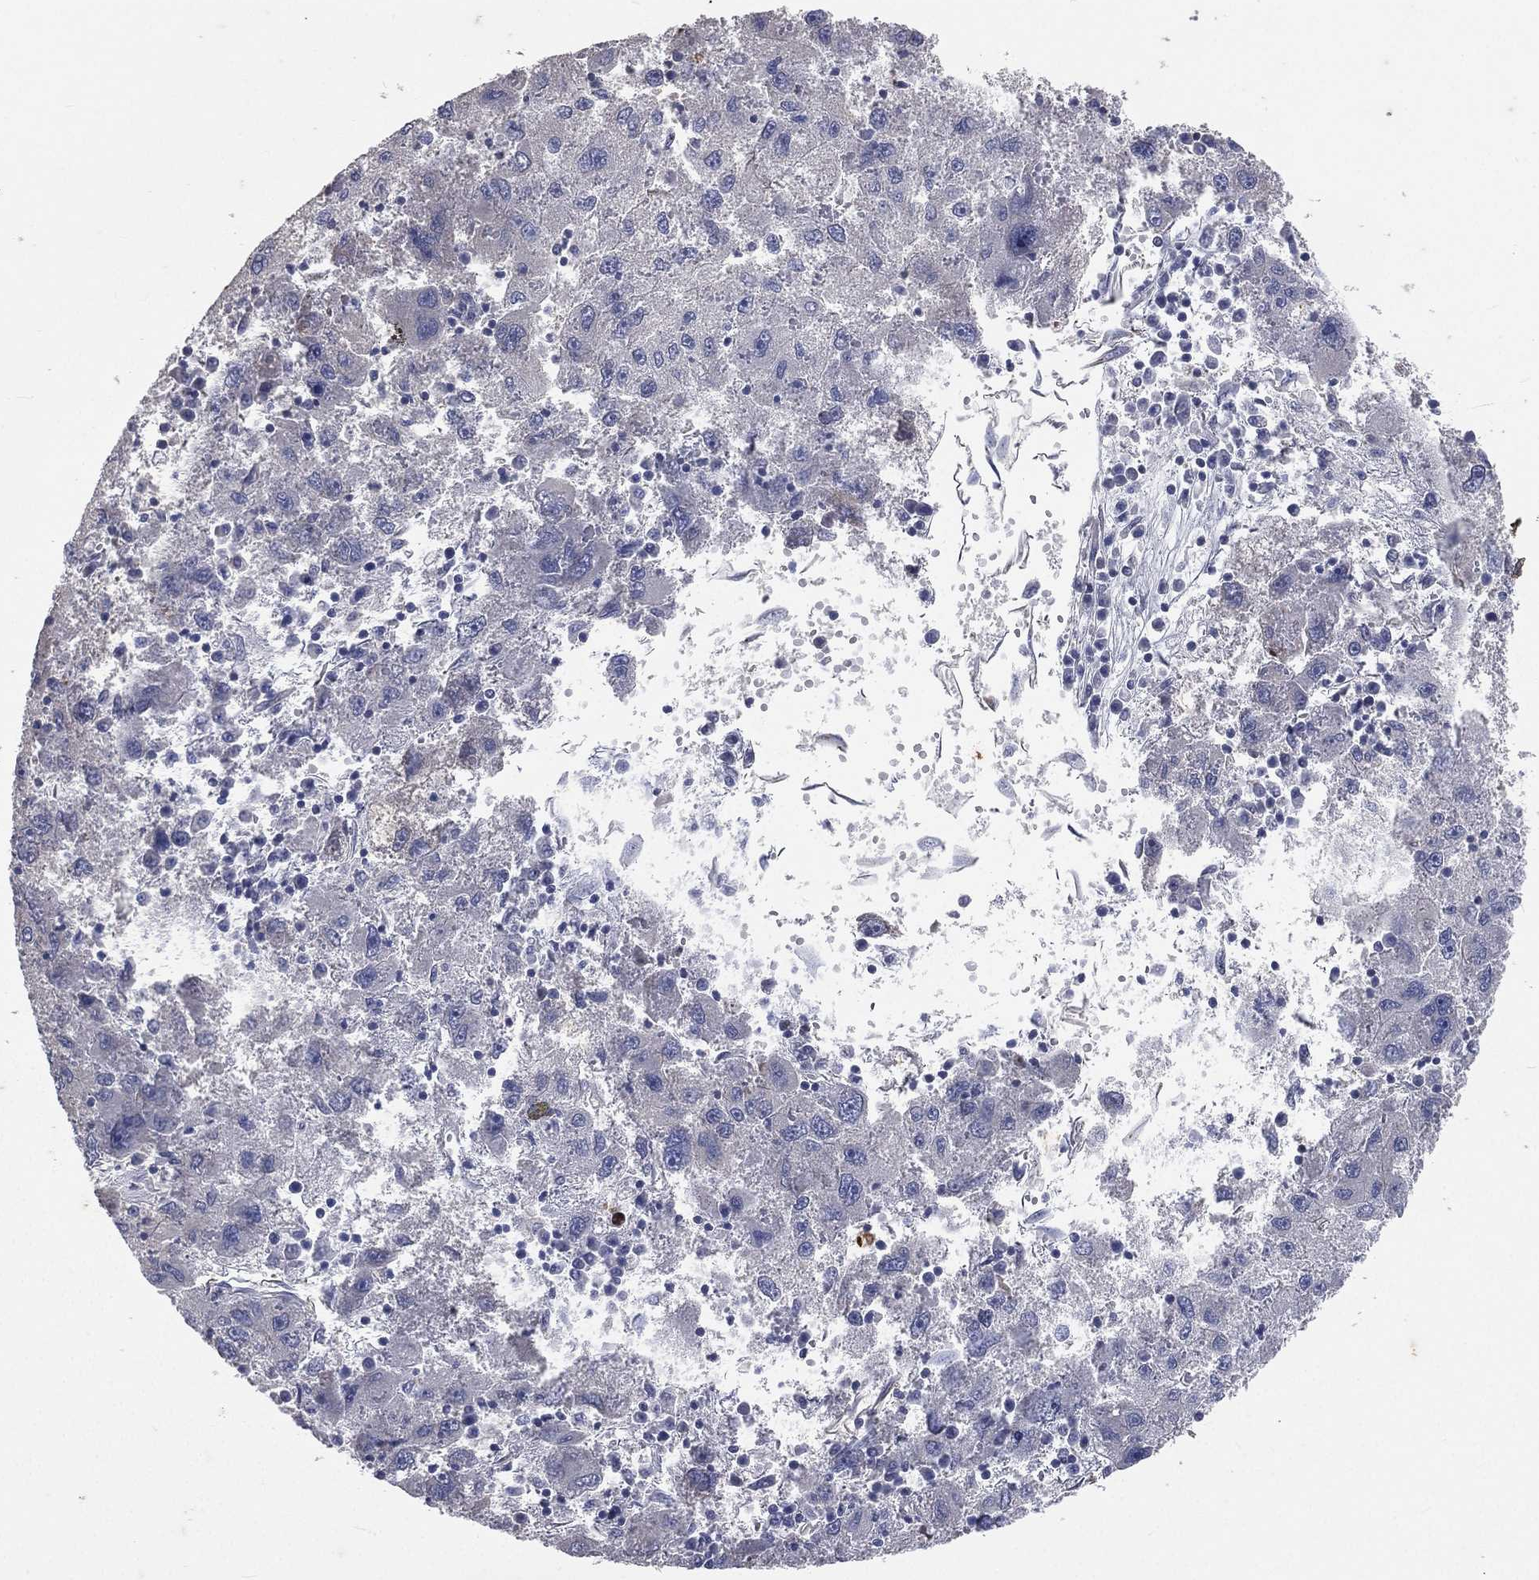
{"staining": {"intensity": "negative", "quantity": "none", "location": "none"}, "tissue": "liver cancer", "cell_type": "Tumor cells", "image_type": "cancer", "snomed": [{"axis": "morphology", "description": "Carcinoma, Hepatocellular, NOS"}, {"axis": "topography", "description": "Liver"}], "caption": "The IHC image has no significant staining in tumor cells of liver cancer tissue.", "gene": "CROCC", "patient": {"sex": "male", "age": 75}}